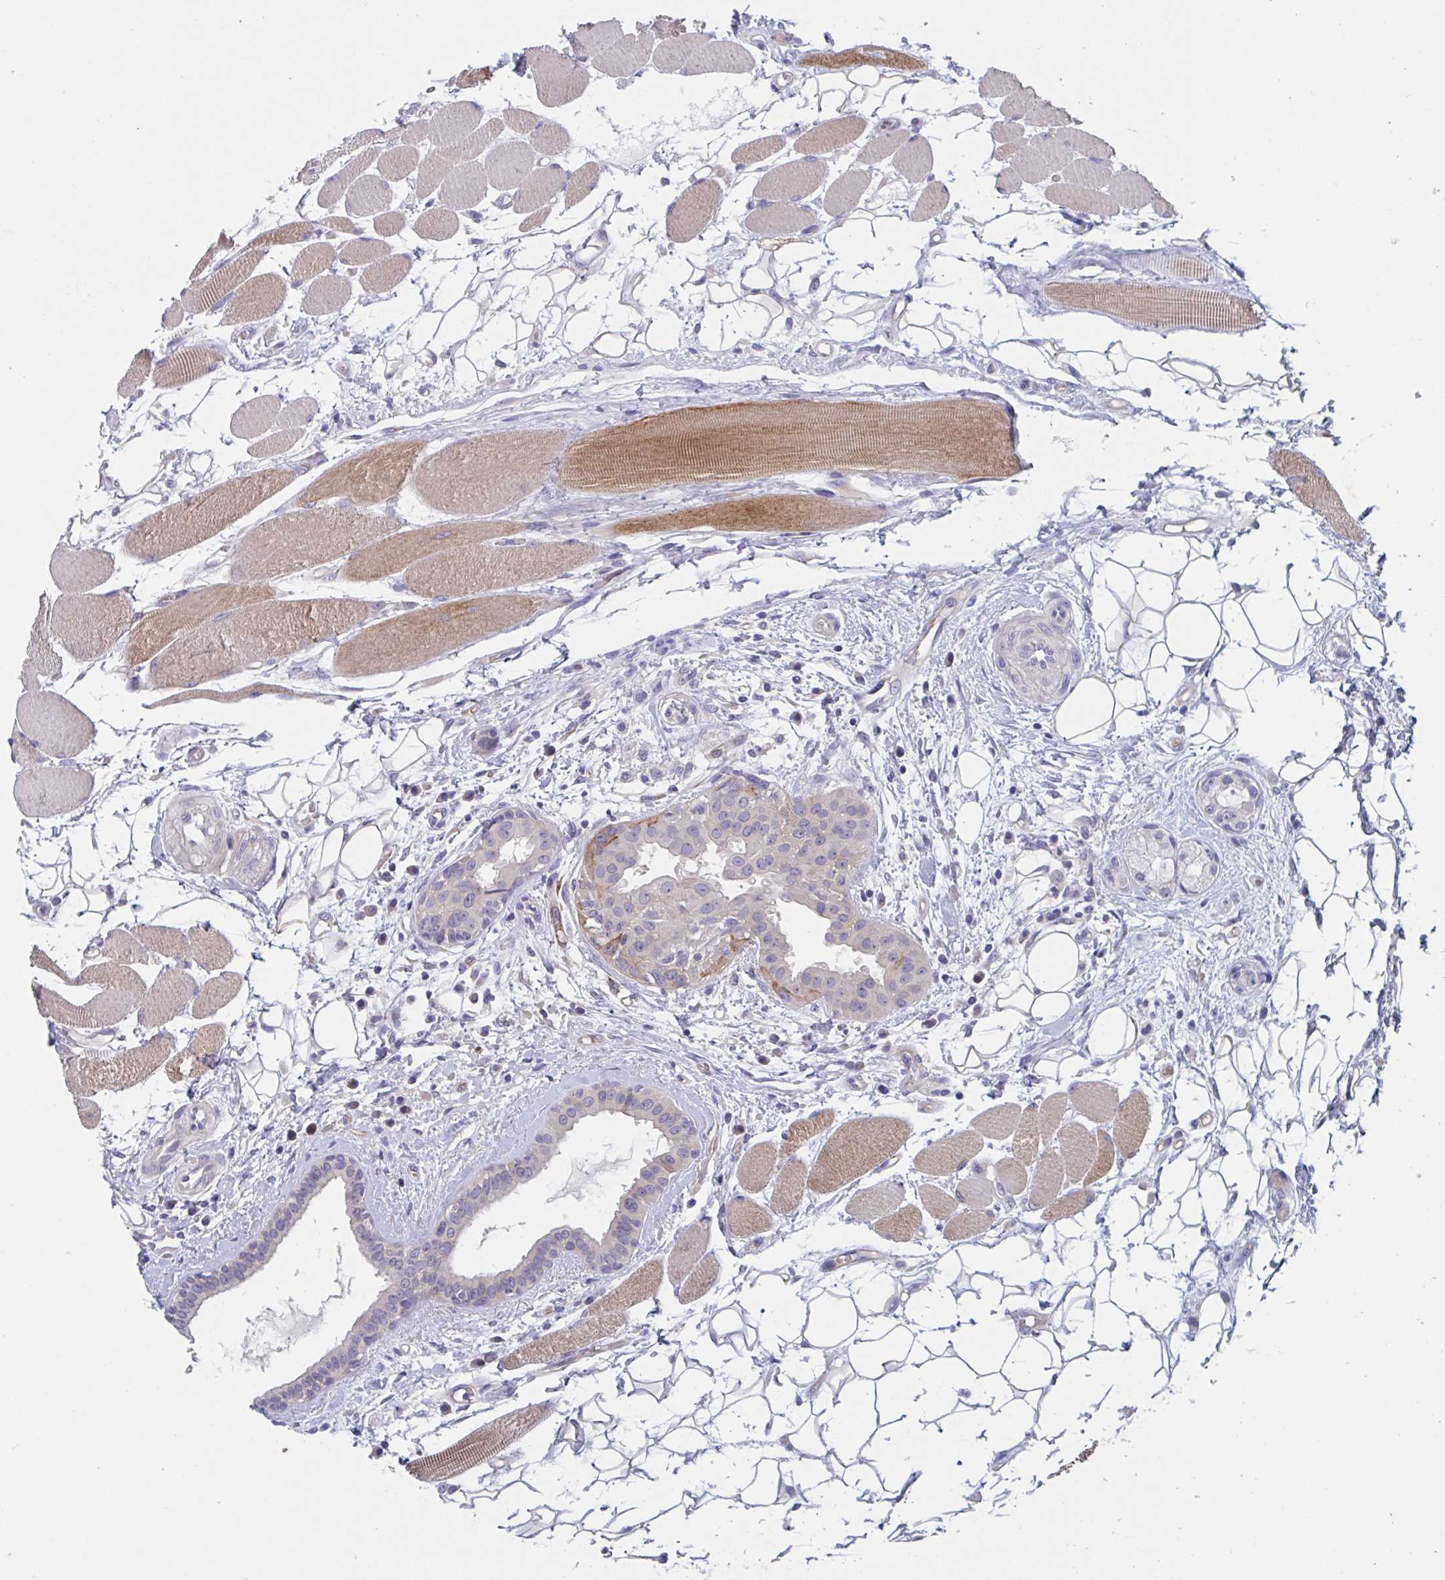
{"staining": {"intensity": "moderate", "quantity": "<25%", "location": "cytoplasmic/membranous"}, "tissue": "head and neck cancer", "cell_type": "Tumor cells", "image_type": "cancer", "snomed": [{"axis": "morphology", "description": "Squamous cell carcinoma, NOS"}, {"axis": "topography", "description": "Head-Neck"}], "caption": "Head and neck squamous cell carcinoma was stained to show a protein in brown. There is low levels of moderate cytoplasmic/membranous positivity in approximately <25% of tumor cells. (IHC, brightfield microscopy, high magnification).", "gene": "ST14", "patient": {"sex": "female", "age": 84}}